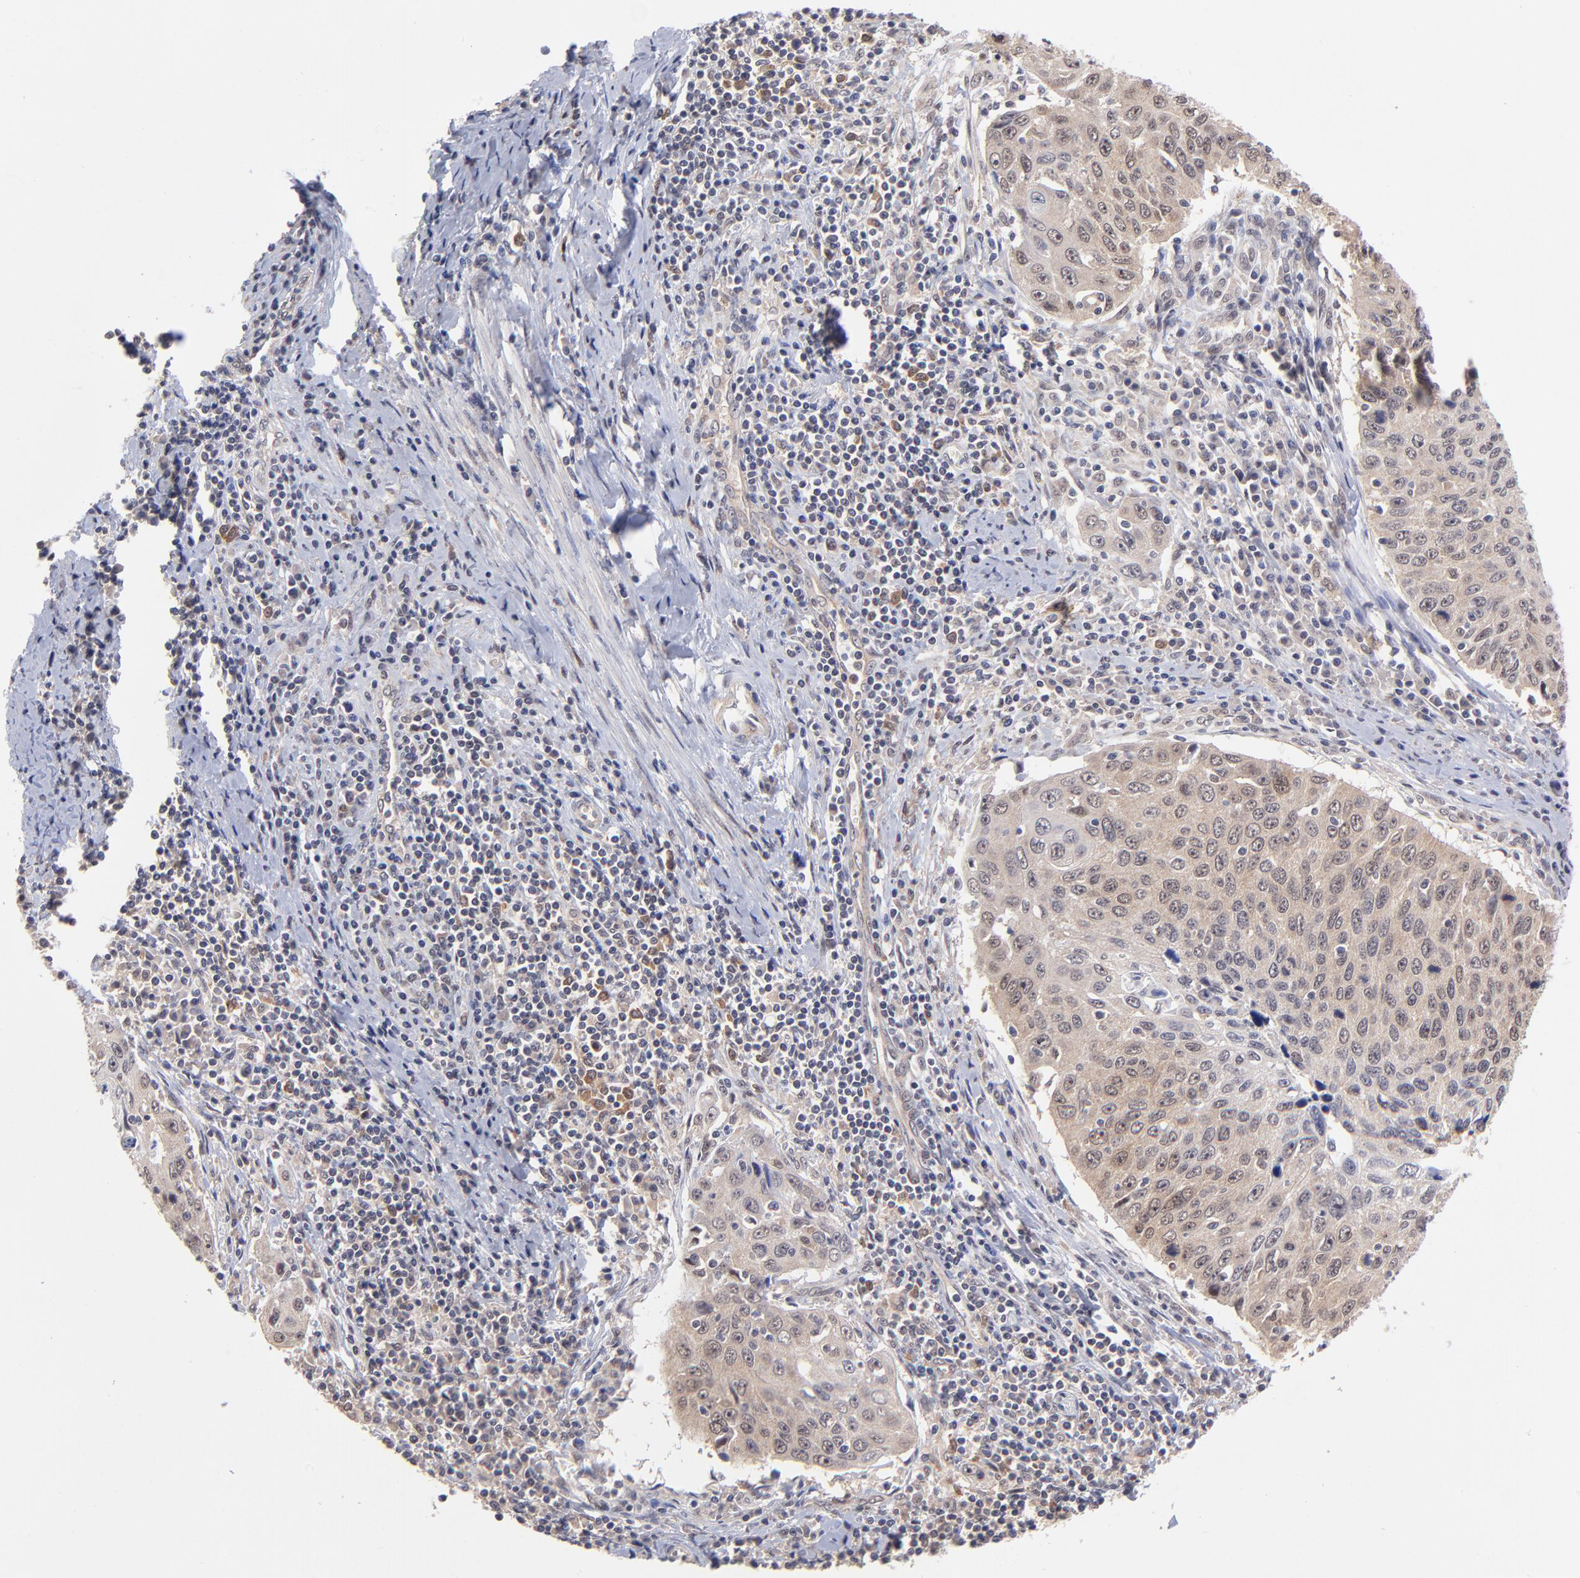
{"staining": {"intensity": "moderate", "quantity": ">75%", "location": "cytoplasmic/membranous"}, "tissue": "cervical cancer", "cell_type": "Tumor cells", "image_type": "cancer", "snomed": [{"axis": "morphology", "description": "Squamous cell carcinoma, NOS"}, {"axis": "topography", "description": "Cervix"}], "caption": "Squamous cell carcinoma (cervical) stained for a protein reveals moderate cytoplasmic/membranous positivity in tumor cells.", "gene": "UBE2E3", "patient": {"sex": "female", "age": 53}}